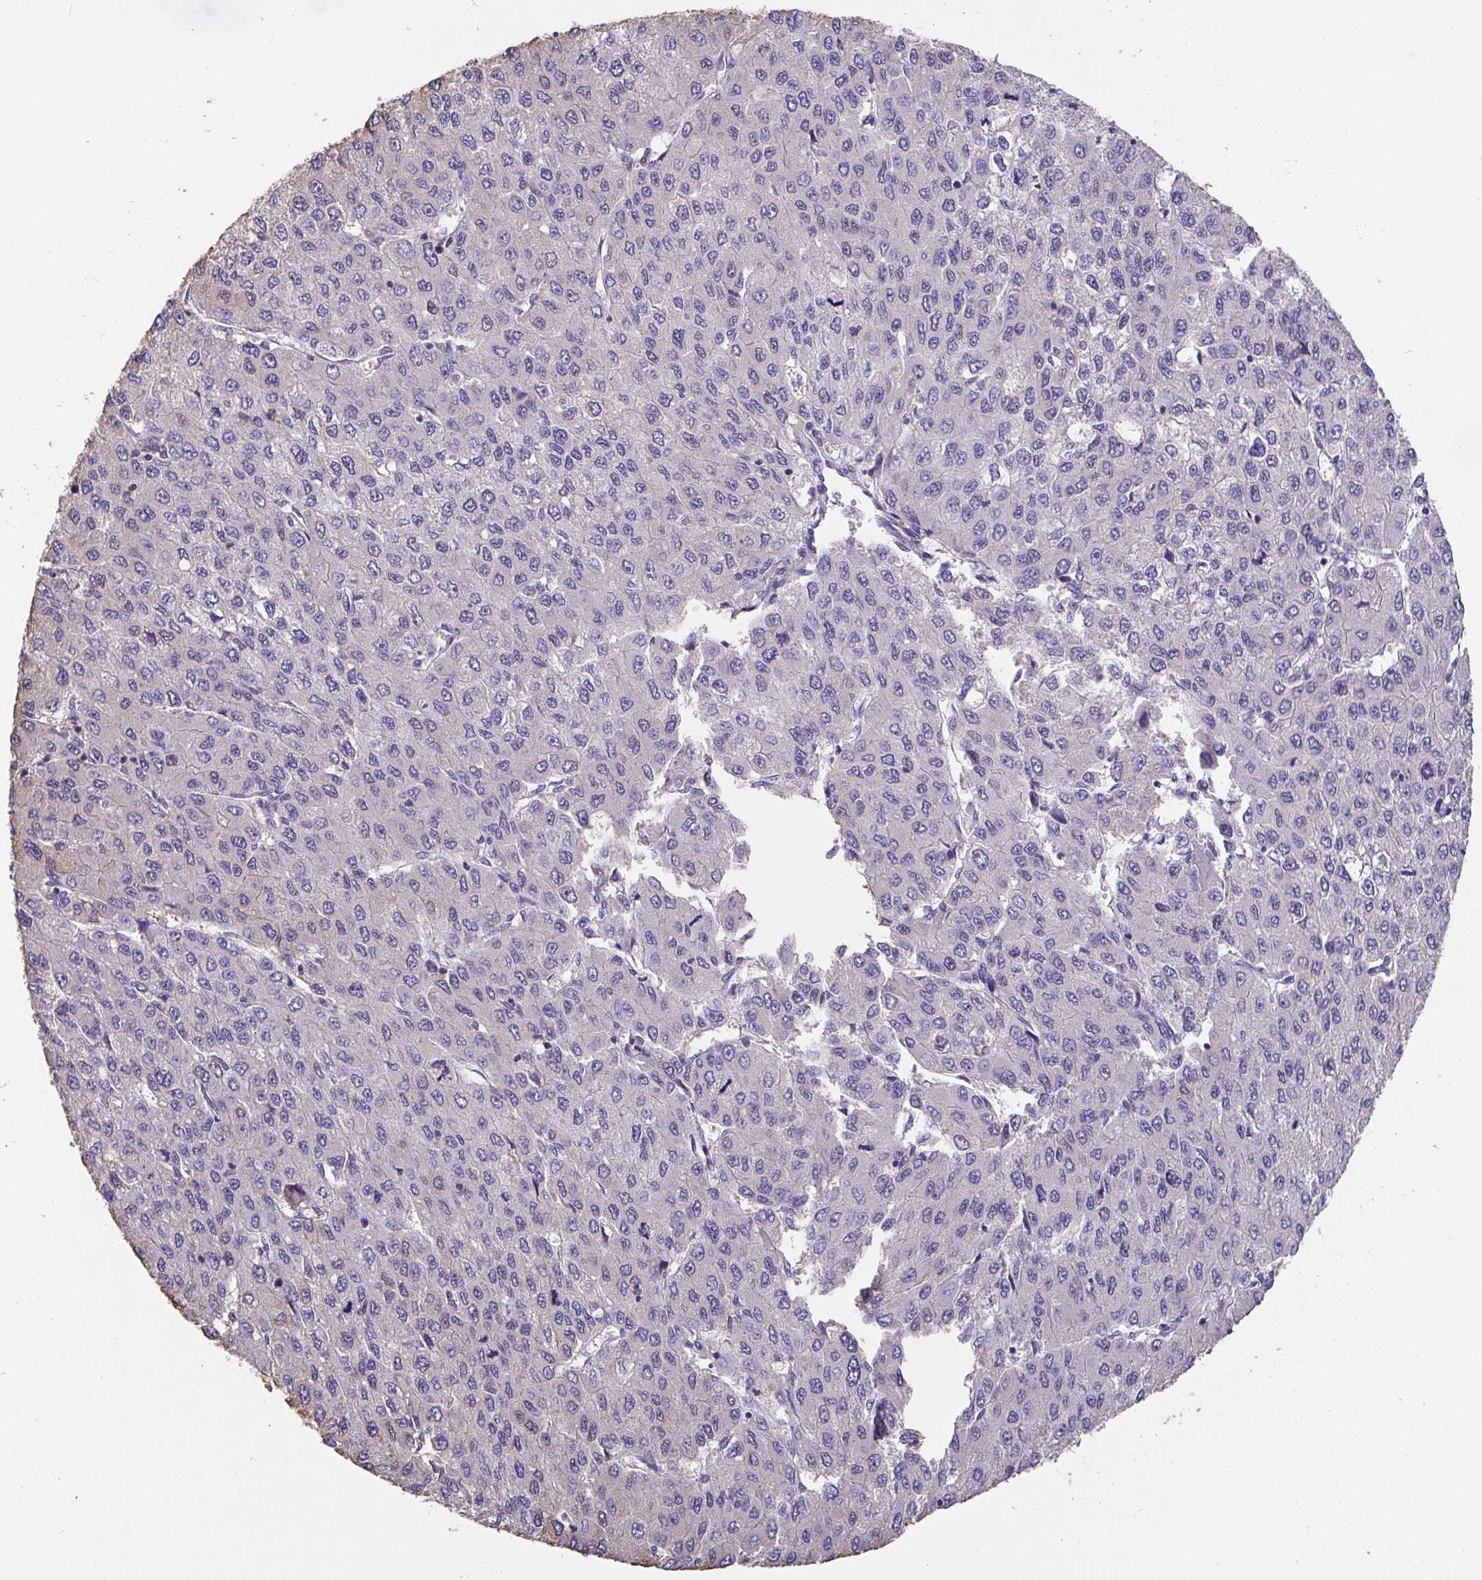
{"staining": {"intensity": "negative", "quantity": "none", "location": "none"}, "tissue": "liver cancer", "cell_type": "Tumor cells", "image_type": "cancer", "snomed": [{"axis": "morphology", "description": "Carcinoma, Hepatocellular, NOS"}, {"axis": "topography", "description": "Liver"}], "caption": "Immunohistochemistry (IHC) histopathology image of liver hepatocellular carcinoma stained for a protein (brown), which shows no positivity in tumor cells.", "gene": "IL23R", "patient": {"sex": "female", "age": 66}}